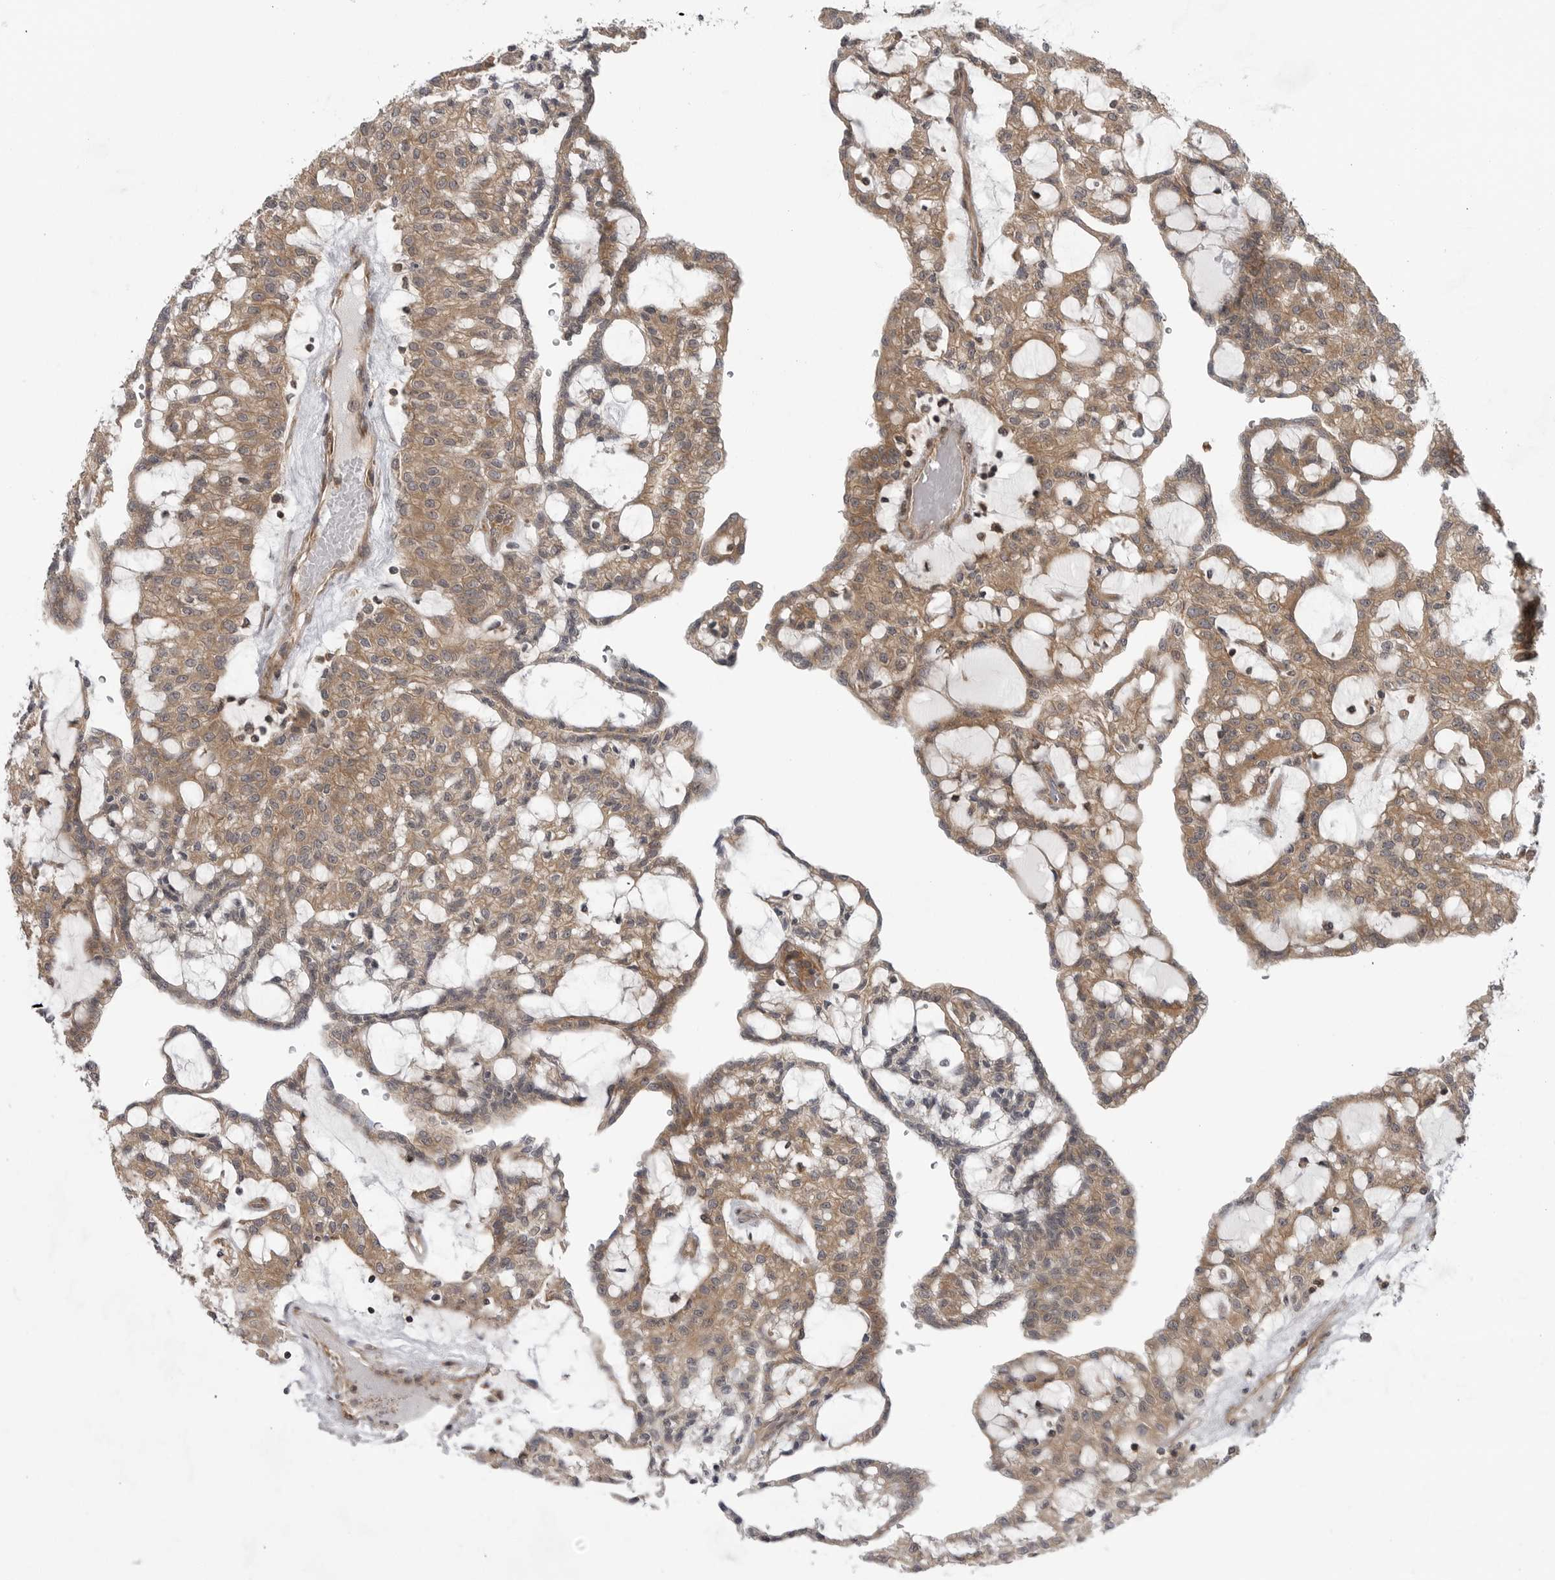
{"staining": {"intensity": "moderate", "quantity": ">75%", "location": "cytoplasmic/membranous"}, "tissue": "renal cancer", "cell_type": "Tumor cells", "image_type": "cancer", "snomed": [{"axis": "morphology", "description": "Adenocarcinoma, NOS"}, {"axis": "topography", "description": "Kidney"}], "caption": "Renal cancer (adenocarcinoma) tissue reveals moderate cytoplasmic/membranous positivity in about >75% of tumor cells", "gene": "LRRC45", "patient": {"sex": "male", "age": 63}}